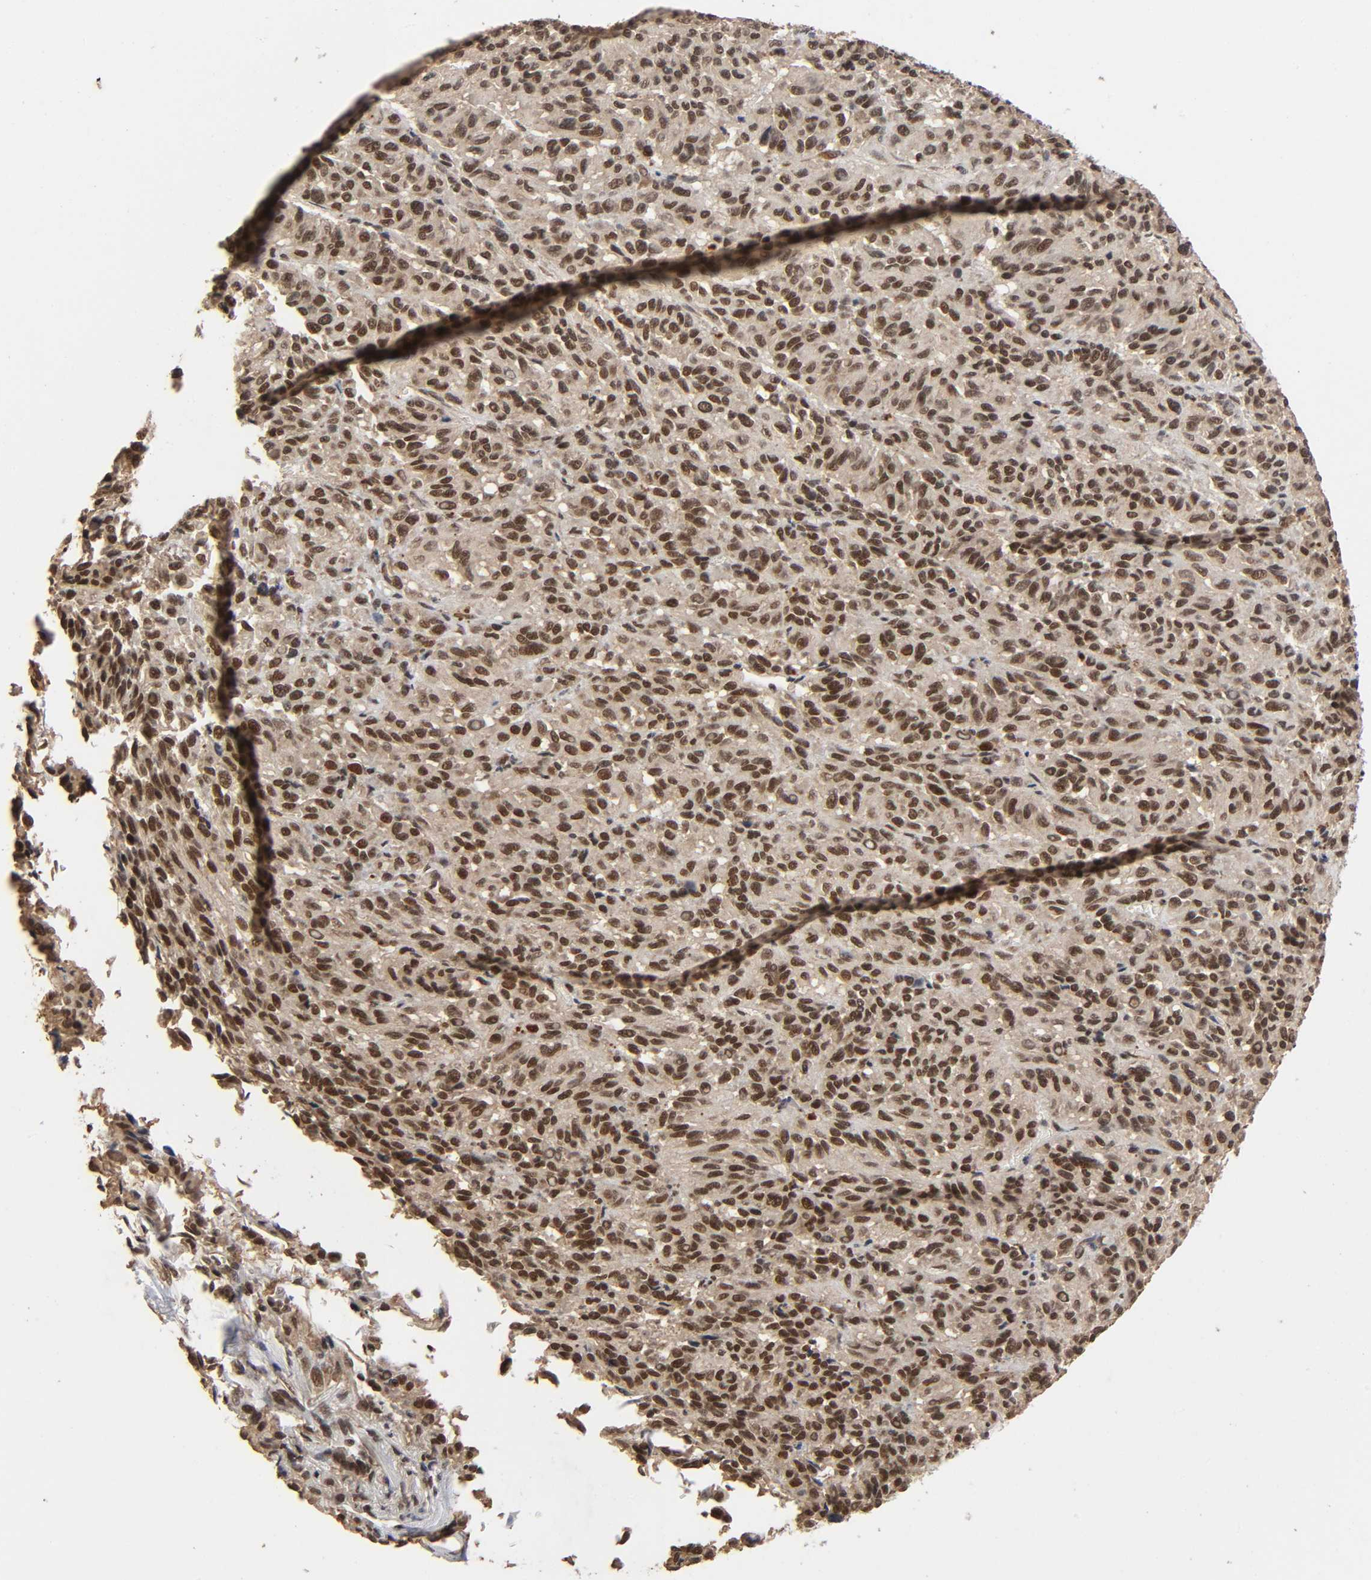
{"staining": {"intensity": "strong", "quantity": ">75%", "location": "cytoplasmic/membranous,nuclear"}, "tissue": "melanoma", "cell_type": "Tumor cells", "image_type": "cancer", "snomed": [{"axis": "morphology", "description": "Malignant melanoma, Metastatic site"}, {"axis": "topography", "description": "Lung"}], "caption": "Immunohistochemical staining of human melanoma displays high levels of strong cytoplasmic/membranous and nuclear positivity in about >75% of tumor cells.", "gene": "ZNF384", "patient": {"sex": "male", "age": 64}}